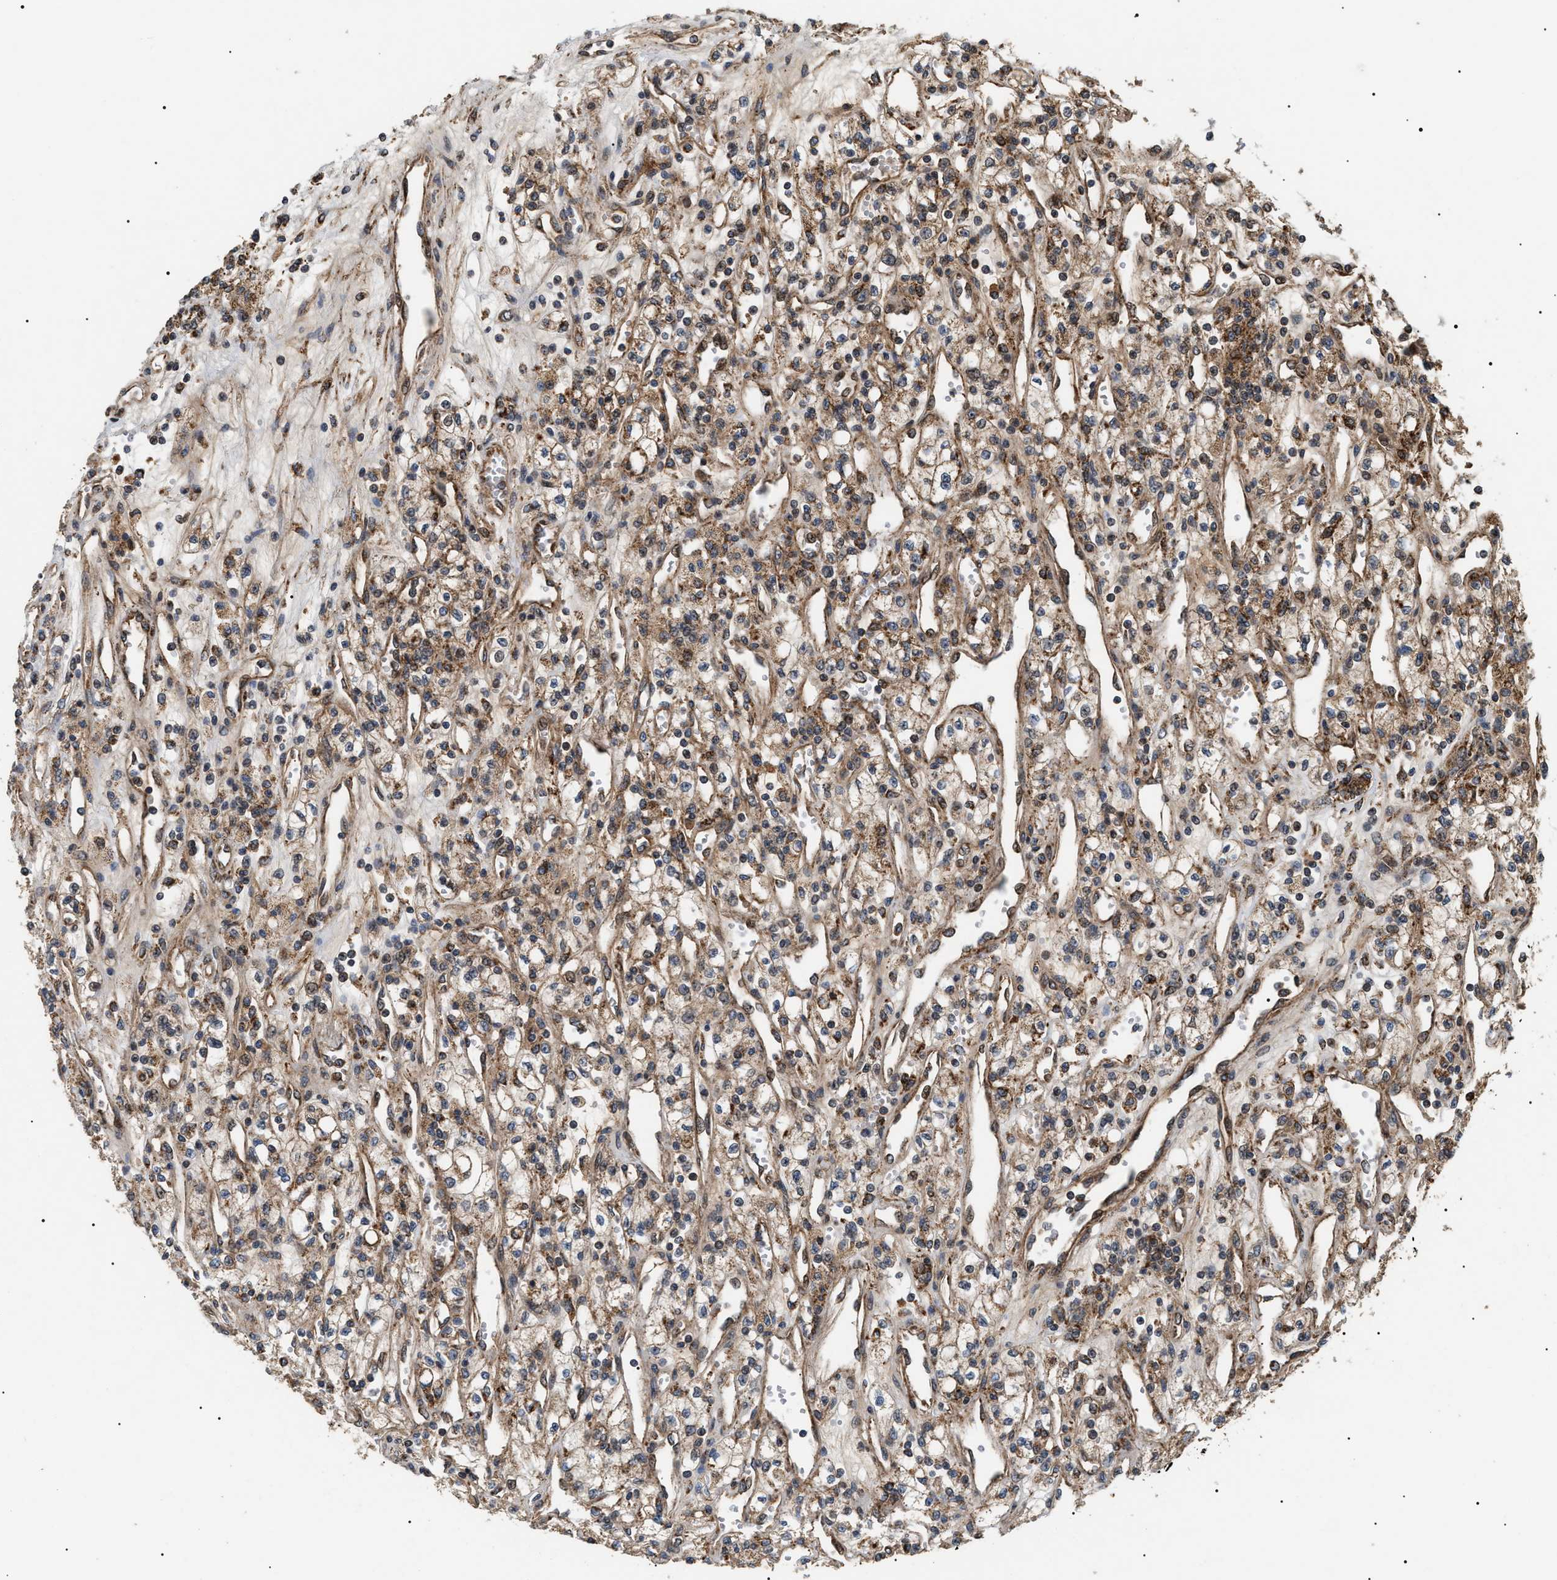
{"staining": {"intensity": "weak", "quantity": "25%-75%", "location": "cytoplasmic/membranous,nuclear"}, "tissue": "renal cancer", "cell_type": "Tumor cells", "image_type": "cancer", "snomed": [{"axis": "morphology", "description": "Adenocarcinoma, NOS"}, {"axis": "topography", "description": "Kidney"}], "caption": "Immunohistochemical staining of renal cancer shows weak cytoplasmic/membranous and nuclear protein staining in about 25%-75% of tumor cells.", "gene": "ZBTB26", "patient": {"sex": "male", "age": 59}}